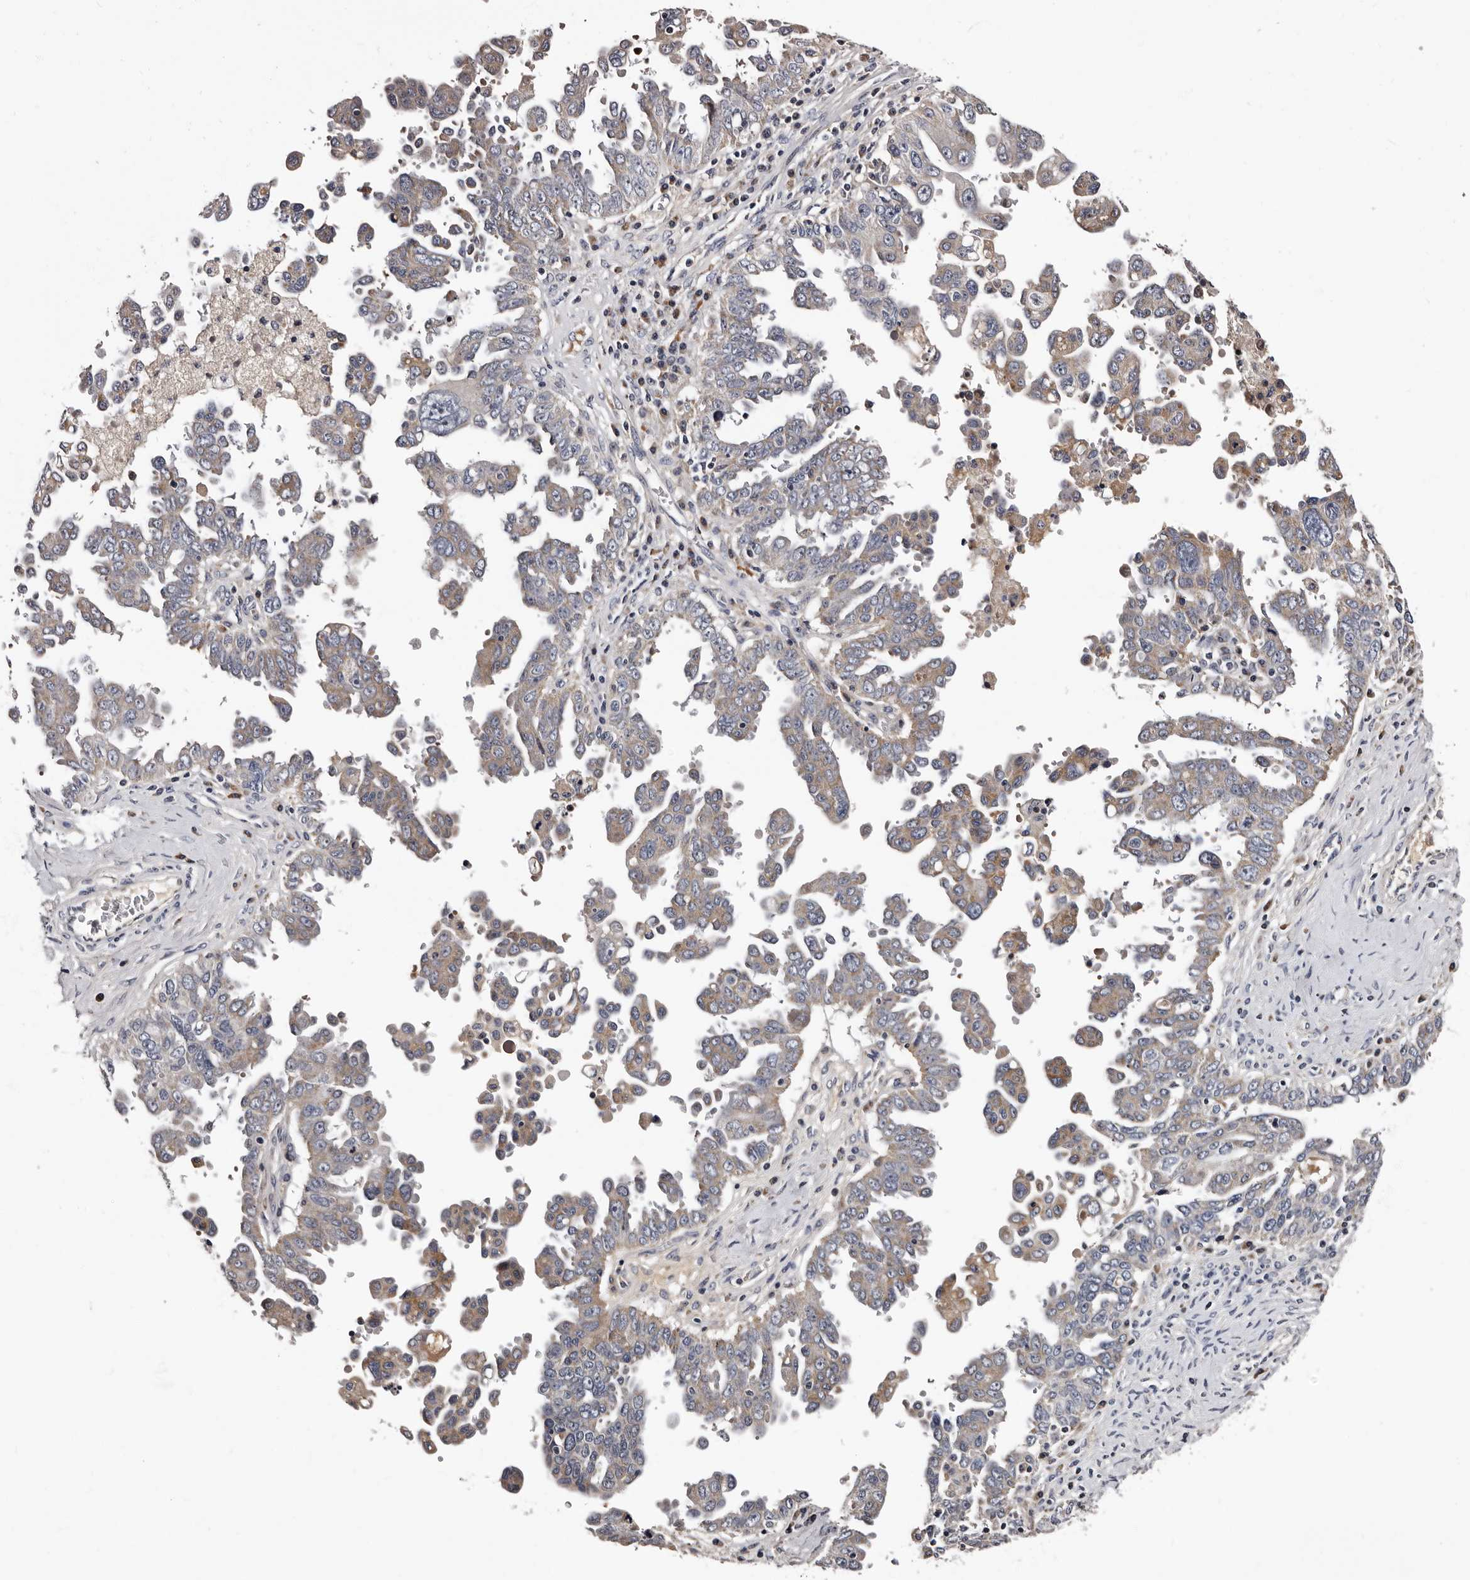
{"staining": {"intensity": "weak", "quantity": "25%-75%", "location": "cytoplasmic/membranous"}, "tissue": "ovarian cancer", "cell_type": "Tumor cells", "image_type": "cancer", "snomed": [{"axis": "morphology", "description": "Carcinoma, endometroid"}, {"axis": "topography", "description": "Ovary"}], "caption": "Protein staining exhibits weak cytoplasmic/membranous positivity in about 25%-75% of tumor cells in ovarian endometroid carcinoma.", "gene": "TAF4B", "patient": {"sex": "female", "age": 62}}